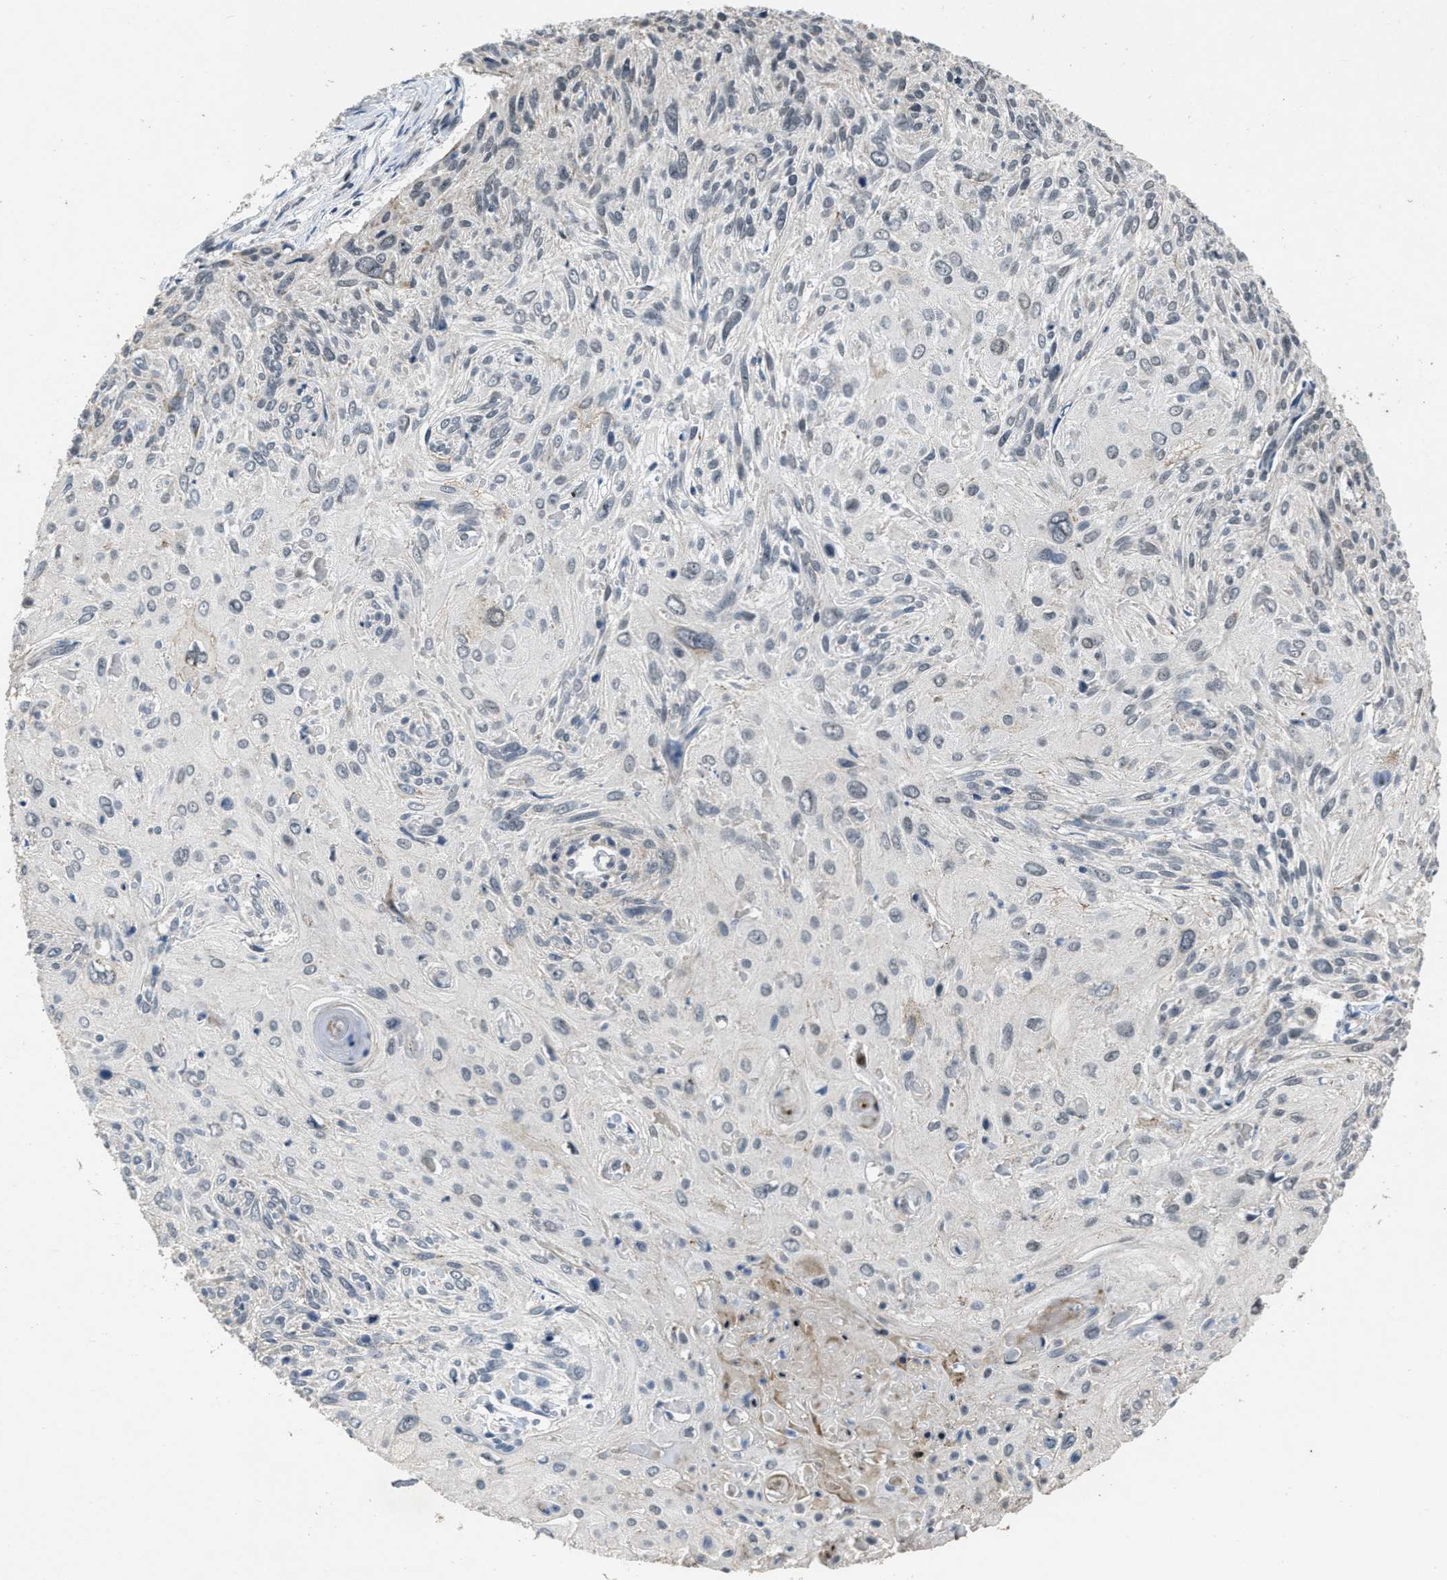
{"staining": {"intensity": "negative", "quantity": "none", "location": "none"}, "tissue": "cervical cancer", "cell_type": "Tumor cells", "image_type": "cancer", "snomed": [{"axis": "morphology", "description": "Squamous cell carcinoma, NOS"}, {"axis": "topography", "description": "Cervix"}], "caption": "A micrograph of cervical cancer (squamous cell carcinoma) stained for a protein displays no brown staining in tumor cells.", "gene": "ZNHIT1", "patient": {"sex": "female", "age": 51}}